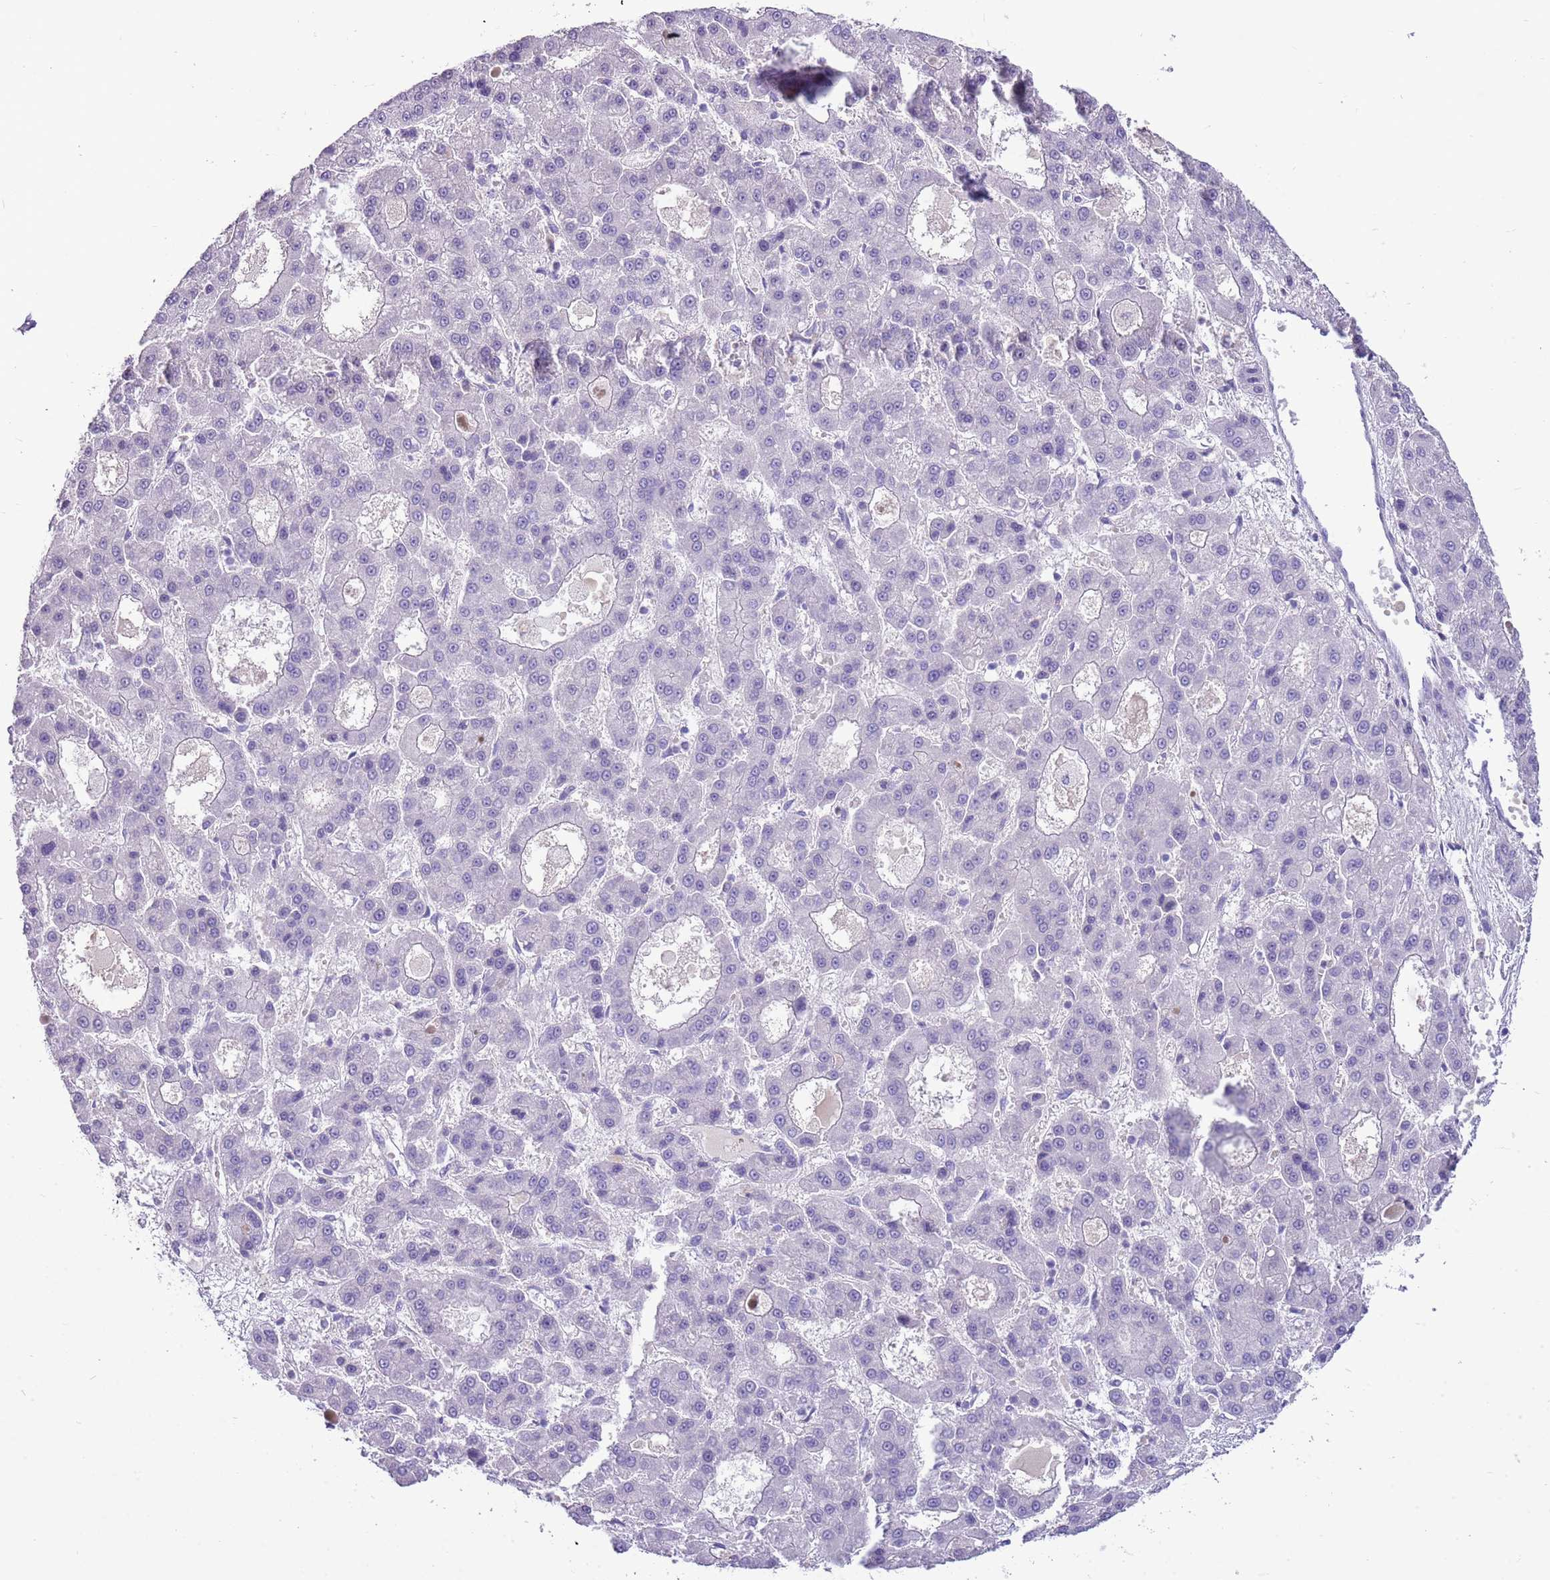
{"staining": {"intensity": "negative", "quantity": "none", "location": "none"}, "tissue": "liver cancer", "cell_type": "Tumor cells", "image_type": "cancer", "snomed": [{"axis": "morphology", "description": "Carcinoma, Hepatocellular, NOS"}, {"axis": "topography", "description": "Liver"}], "caption": "Protein analysis of liver cancer displays no significant staining in tumor cells.", "gene": "SCAMP5", "patient": {"sex": "male", "age": 70}}